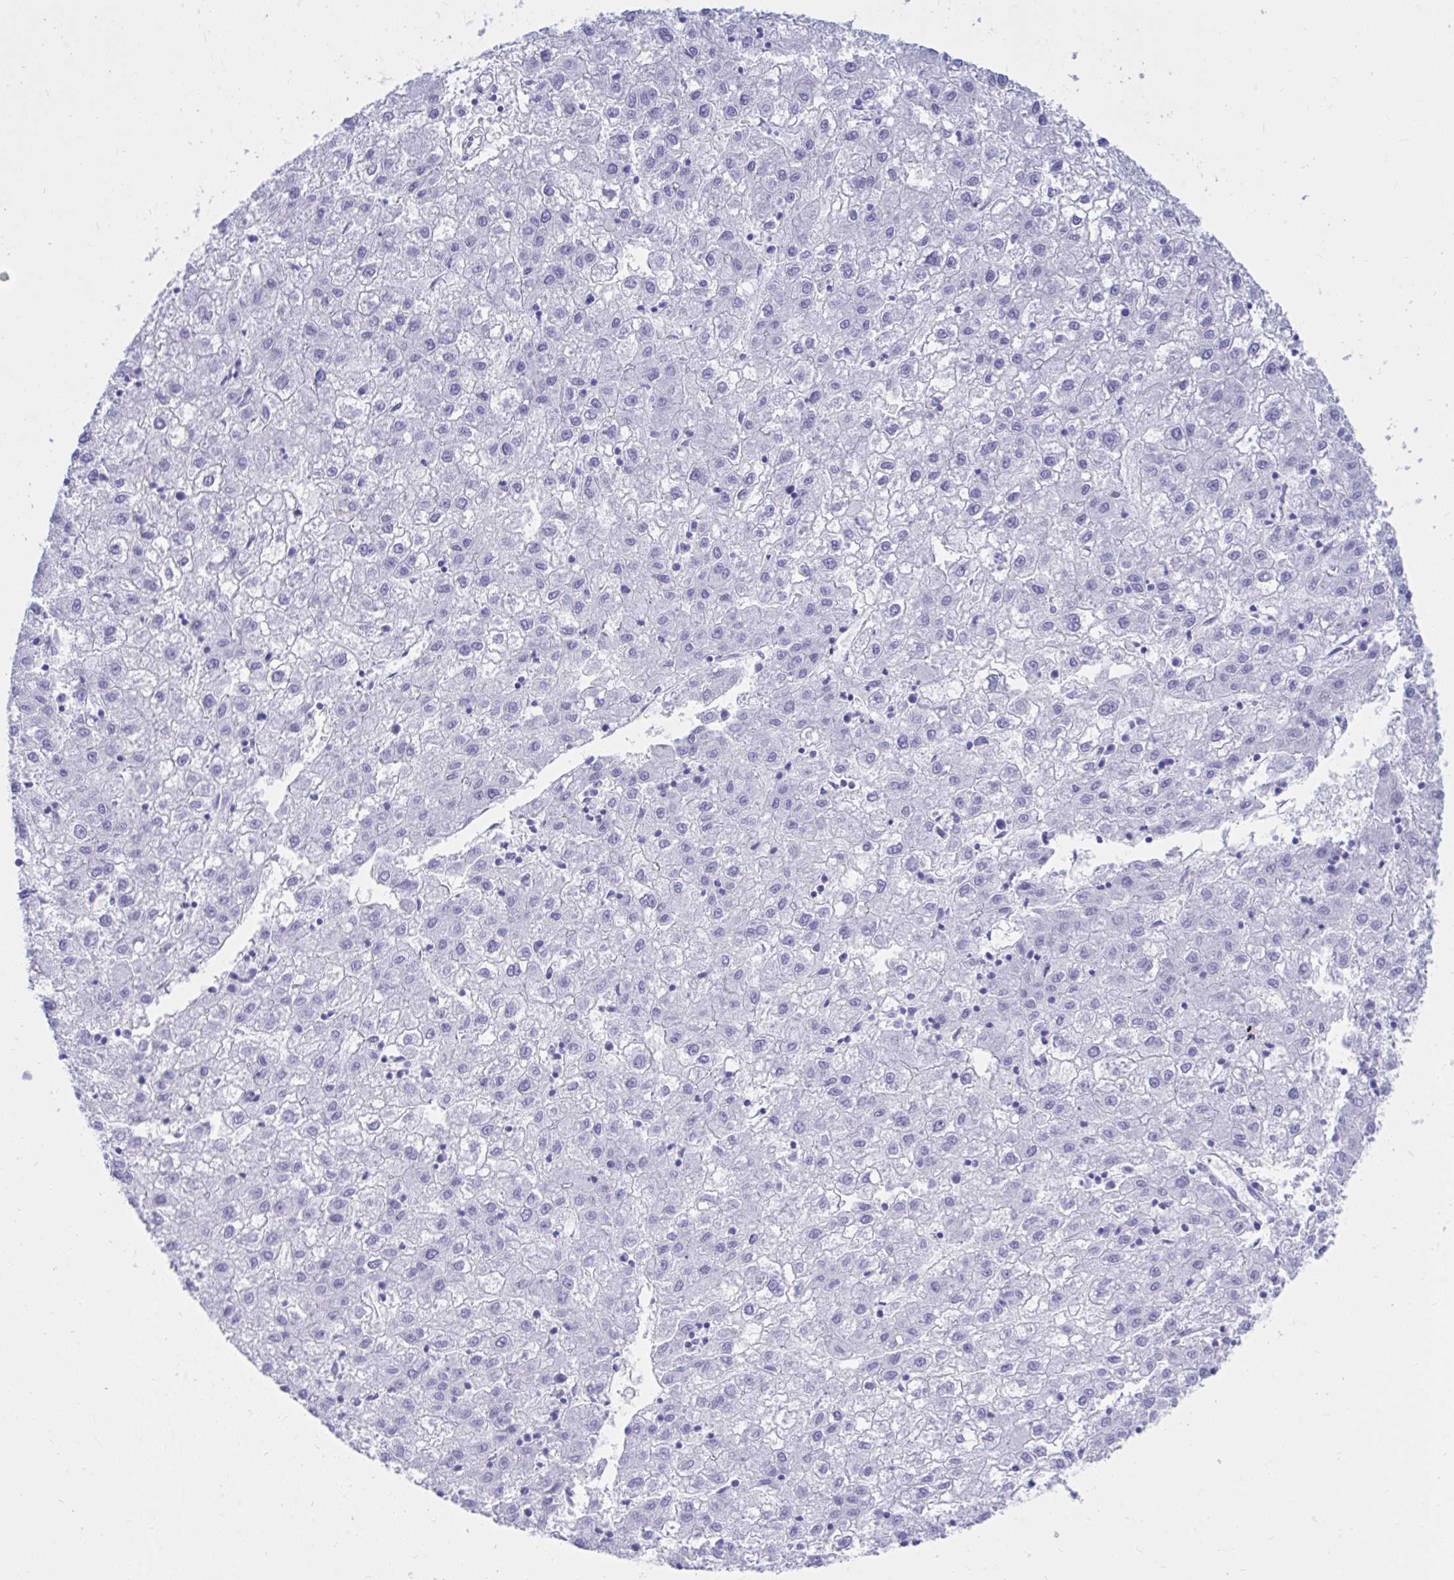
{"staining": {"intensity": "negative", "quantity": "none", "location": "none"}, "tissue": "liver cancer", "cell_type": "Tumor cells", "image_type": "cancer", "snomed": [{"axis": "morphology", "description": "Carcinoma, Hepatocellular, NOS"}, {"axis": "topography", "description": "Liver"}], "caption": "DAB immunohistochemical staining of hepatocellular carcinoma (liver) reveals no significant expression in tumor cells.", "gene": "SHISA8", "patient": {"sex": "male", "age": 72}}